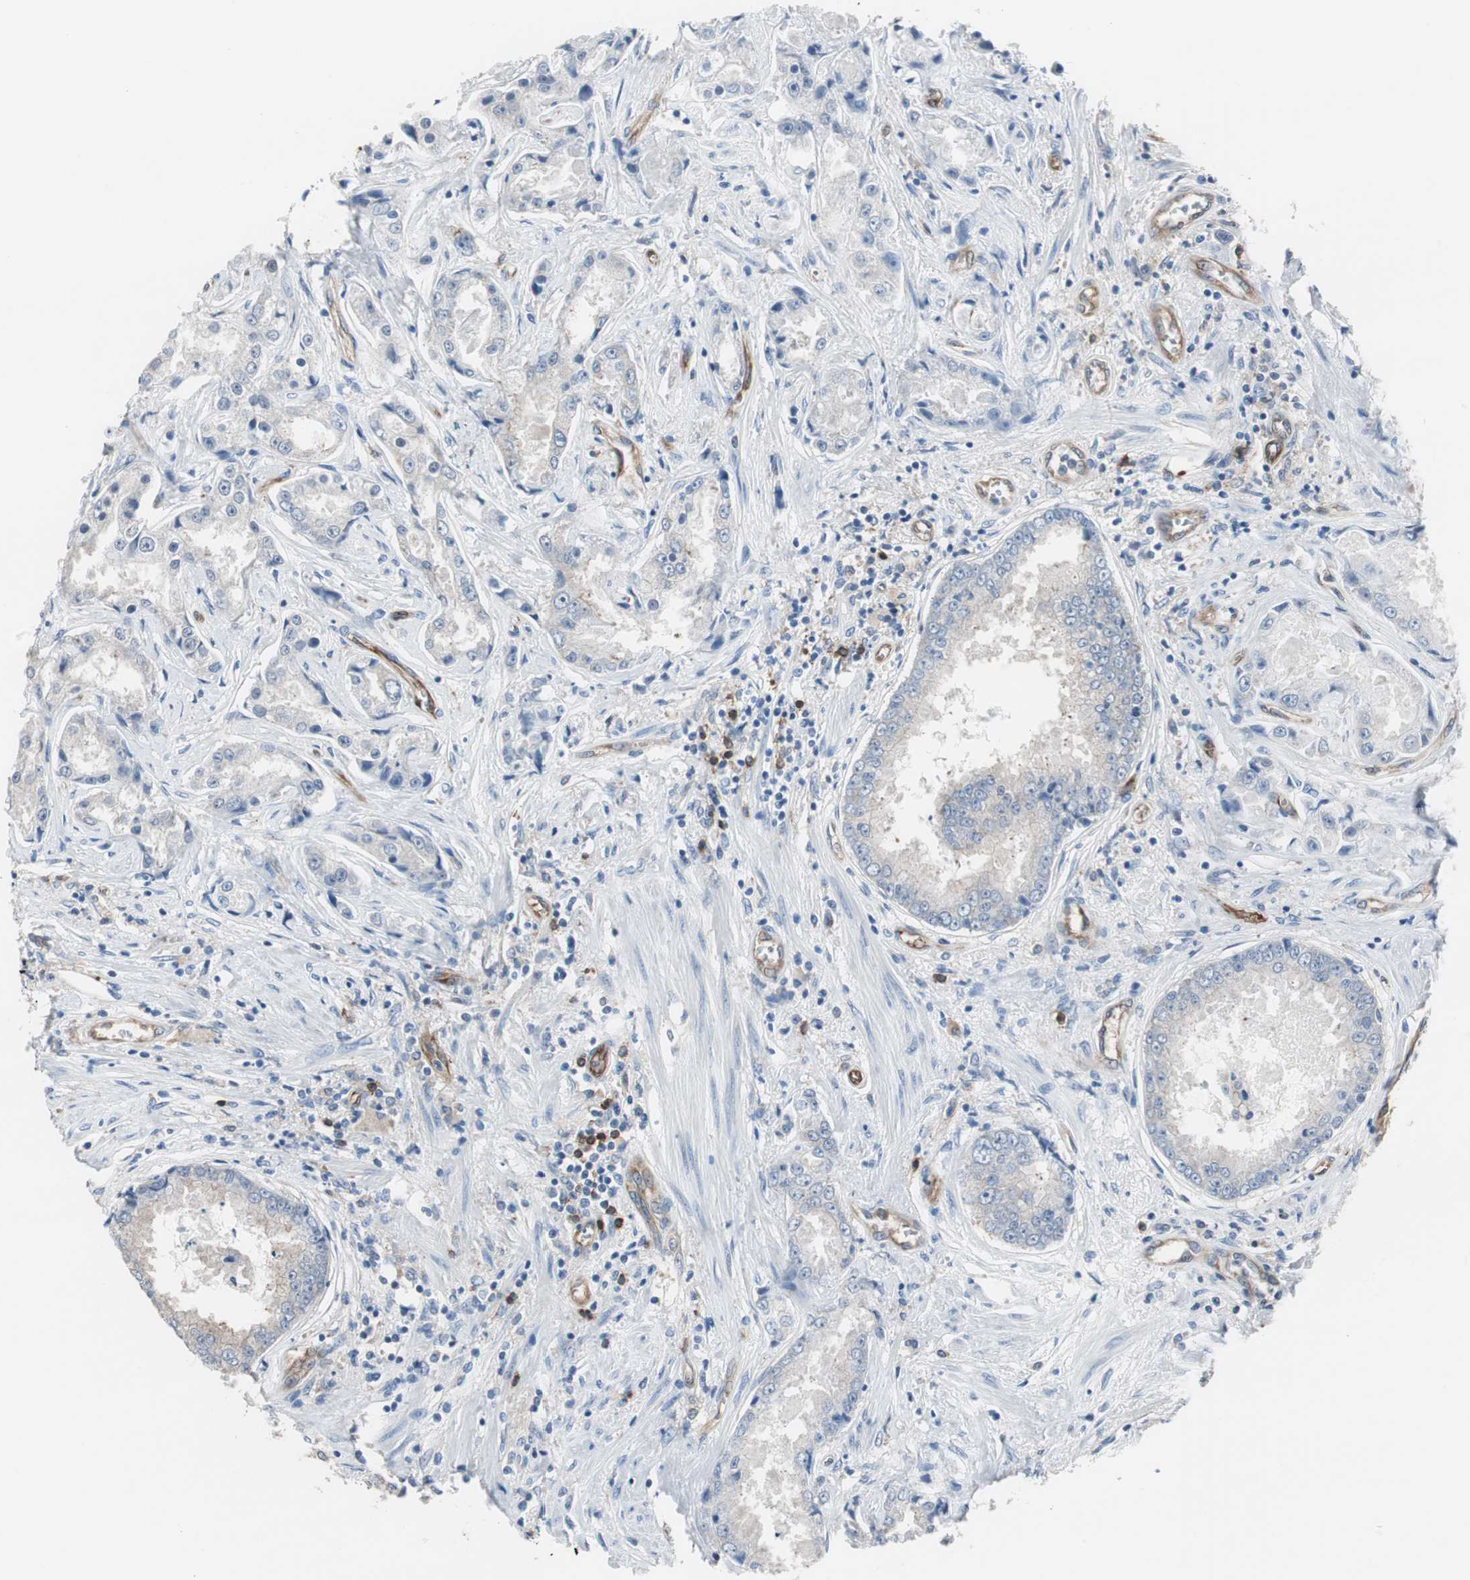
{"staining": {"intensity": "weak", "quantity": "25%-75%", "location": "cytoplasmic/membranous"}, "tissue": "prostate cancer", "cell_type": "Tumor cells", "image_type": "cancer", "snomed": [{"axis": "morphology", "description": "Adenocarcinoma, High grade"}, {"axis": "topography", "description": "Prostate"}], "caption": "This is an image of IHC staining of prostate cancer, which shows weak expression in the cytoplasmic/membranous of tumor cells.", "gene": "SWAP70", "patient": {"sex": "male", "age": 73}}